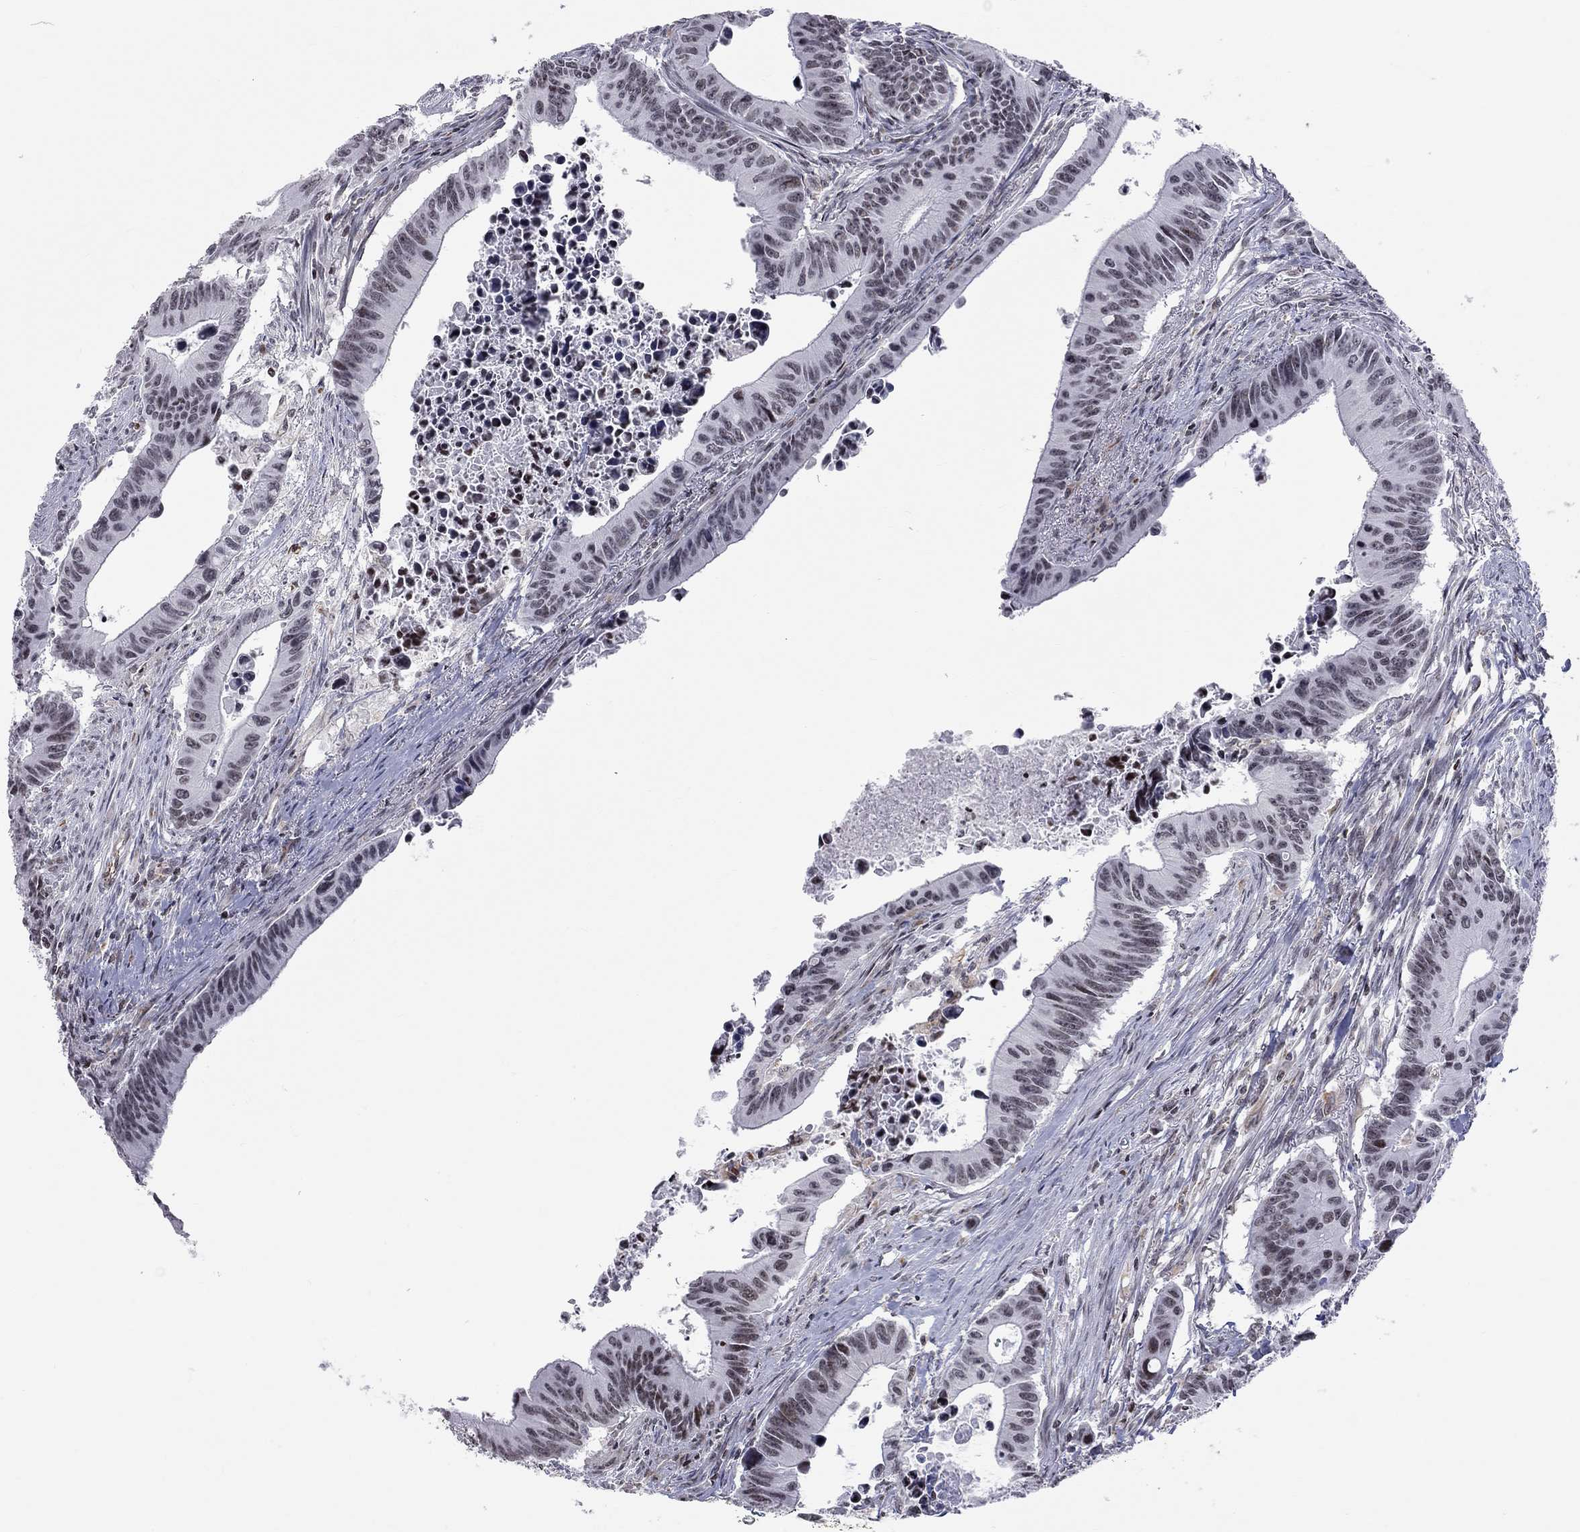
{"staining": {"intensity": "negative", "quantity": "none", "location": "none"}, "tissue": "colorectal cancer", "cell_type": "Tumor cells", "image_type": "cancer", "snomed": [{"axis": "morphology", "description": "Adenocarcinoma, NOS"}, {"axis": "topography", "description": "Colon"}], "caption": "Tumor cells are negative for brown protein staining in colorectal cancer (adenocarcinoma).", "gene": "MTNR1B", "patient": {"sex": "female", "age": 87}}